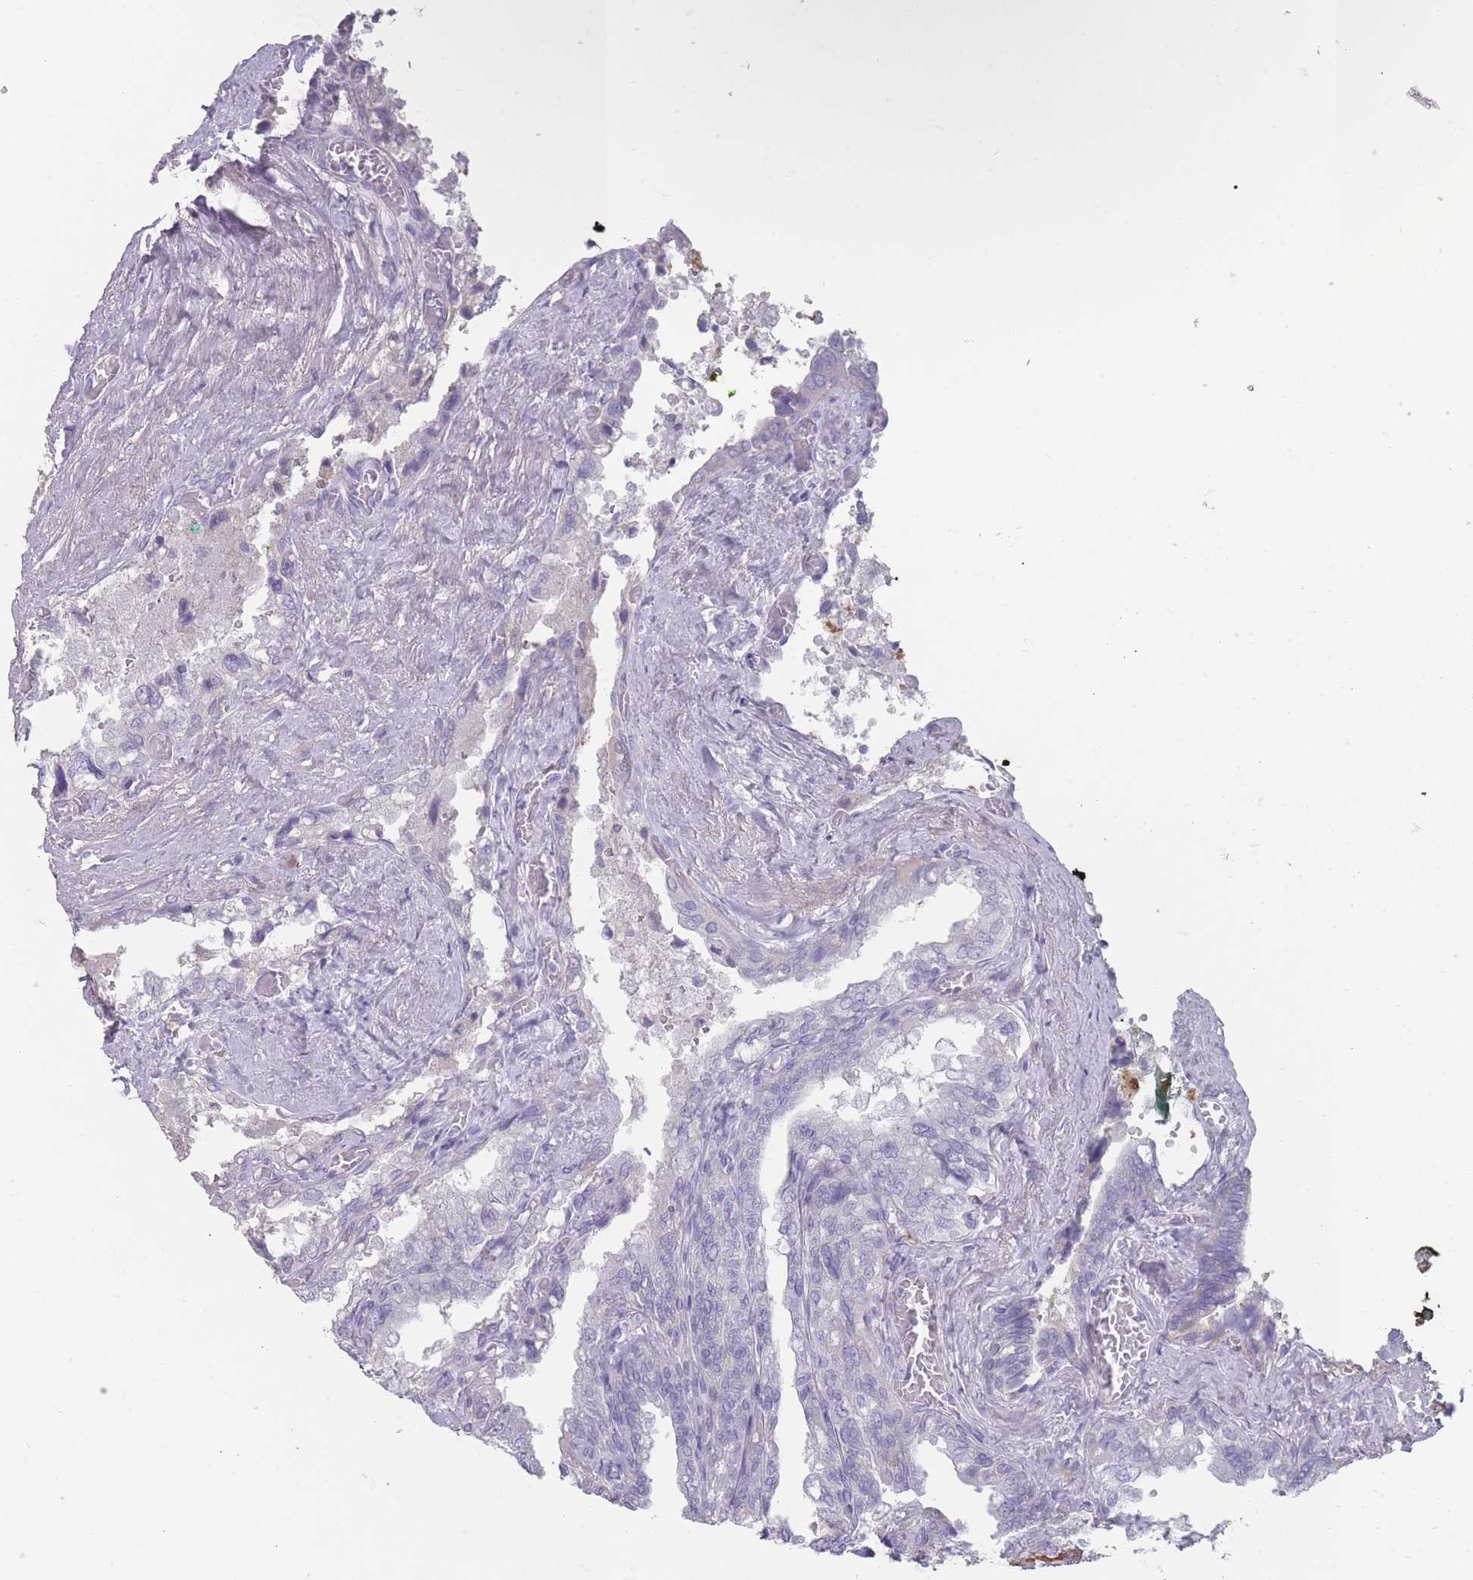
{"staining": {"intensity": "negative", "quantity": "none", "location": "none"}, "tissue": "seminal vesicle", "cell_type": "Glandular cells", "image_type": "normal", "snomed": [{"axis": "morphology", "description": "Normal tissue, NOS"}, {"axis": "topography", "description": "Seminal veicle"}, {"axis": "topography", "description": "Peripheral nerve tissue"}], "caption": "Immunohistochemistry (IHC) photomicrograph of unremarkable seminal vesicle: human seminal vesicle stained with DAB reveals no significant protein expression in glandular cells.", "gene": "RHBG", "patient": {"sex": "male", "age": 60}}